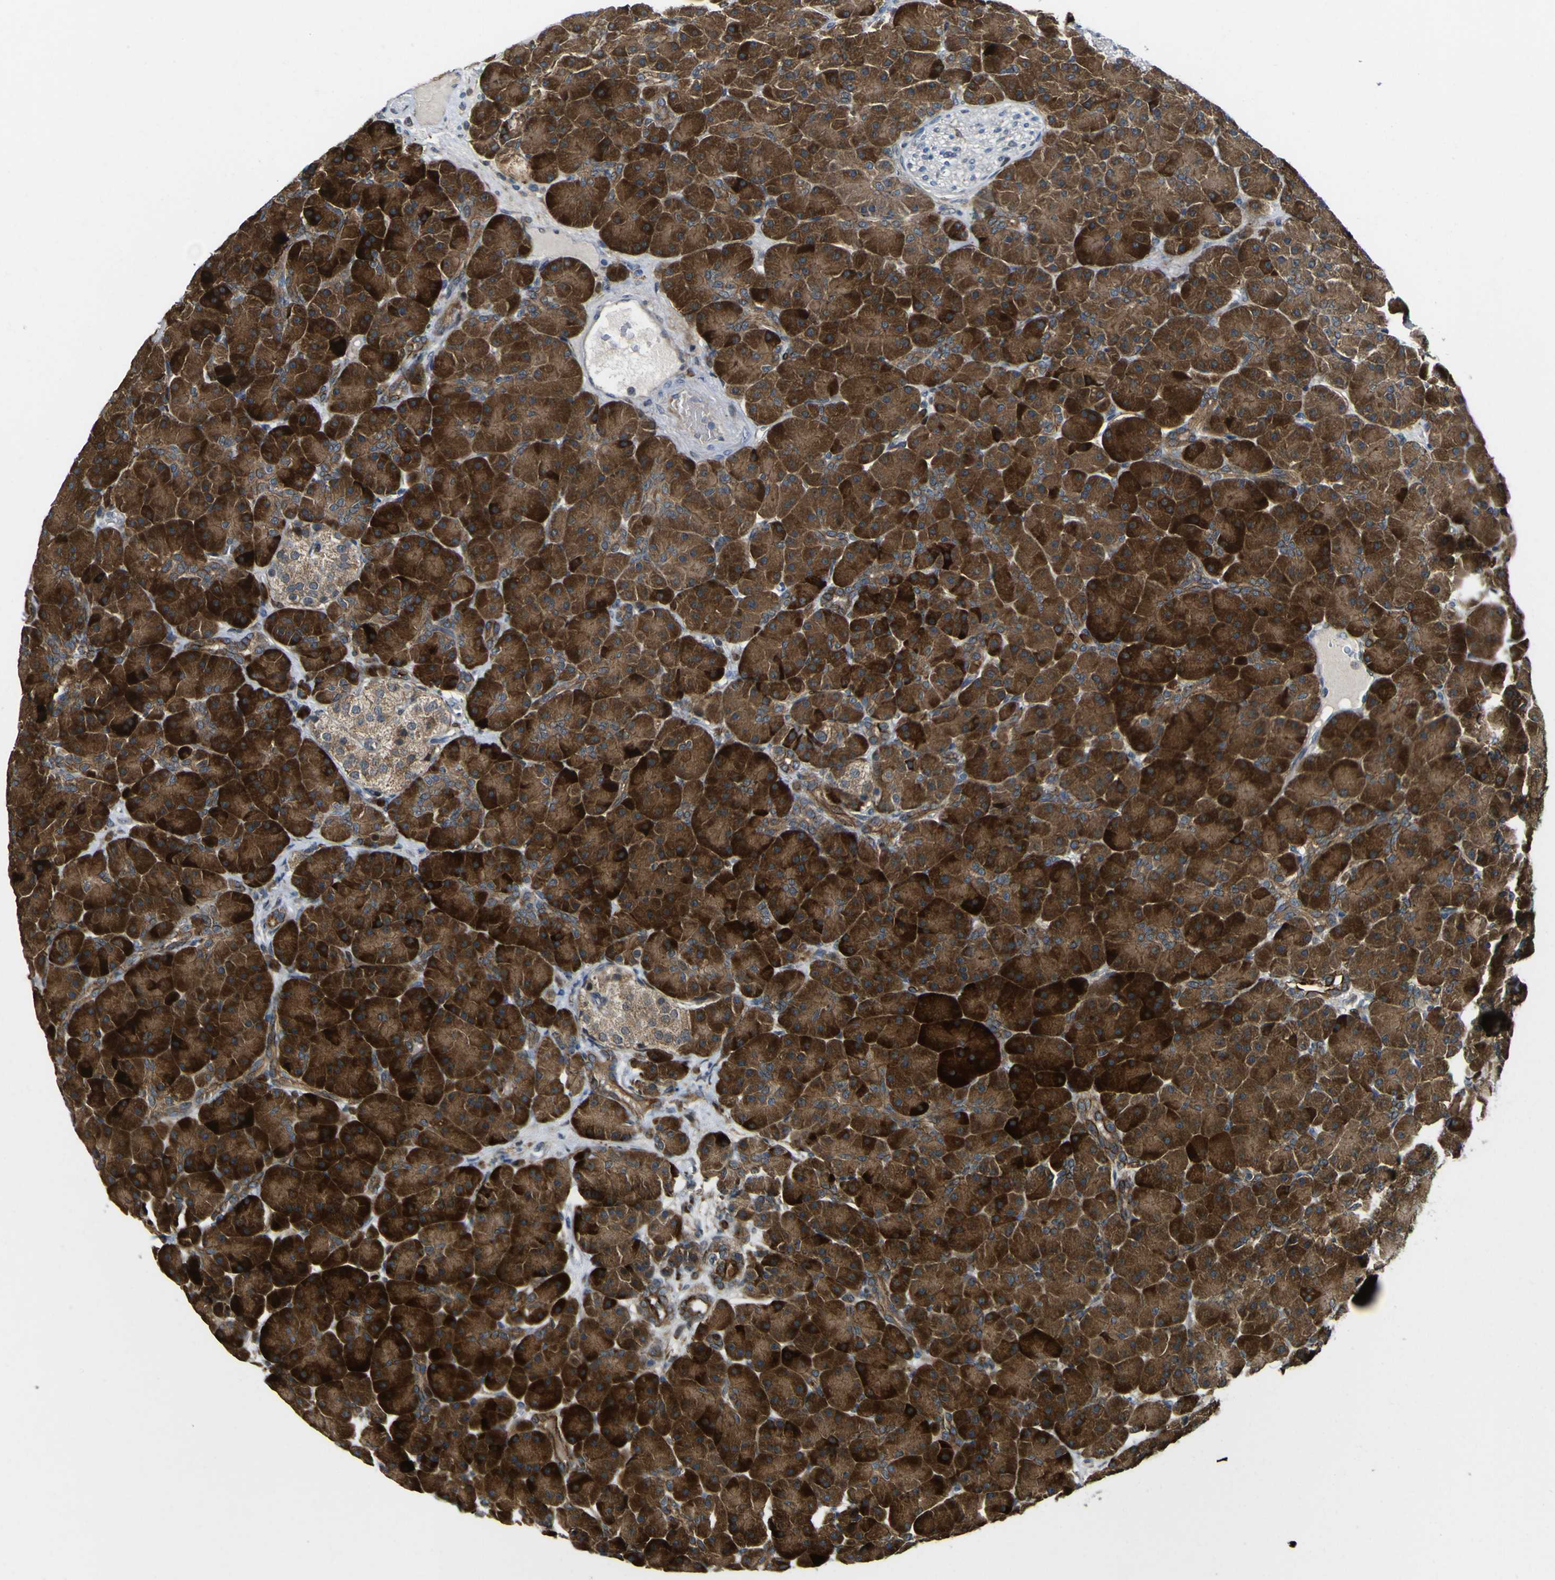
{"staining": {"intensity": "strong", "quantity": ">75%", "location": "cytoplasmic/membranous"}, "tissue": "pancreas", "cell_type": "Exocrine glandular cells", "image_type": "normal", "snomed": [{"axis": "morphology", "description": "Normal tissue, NOS"}, {"axis": "topography", "description": "Pancreas"}], "caption": "Pancreas was stained to show a protein in brown. There is high levels of strong cytoplasmic/membranous expression in approximately >75% of exocrine glandular cells. (DAB IHC, brown staining for protein, blue staining for nuclei).", "gene": "LBHD1", "patient": {"sex": "male", "age": 66}}